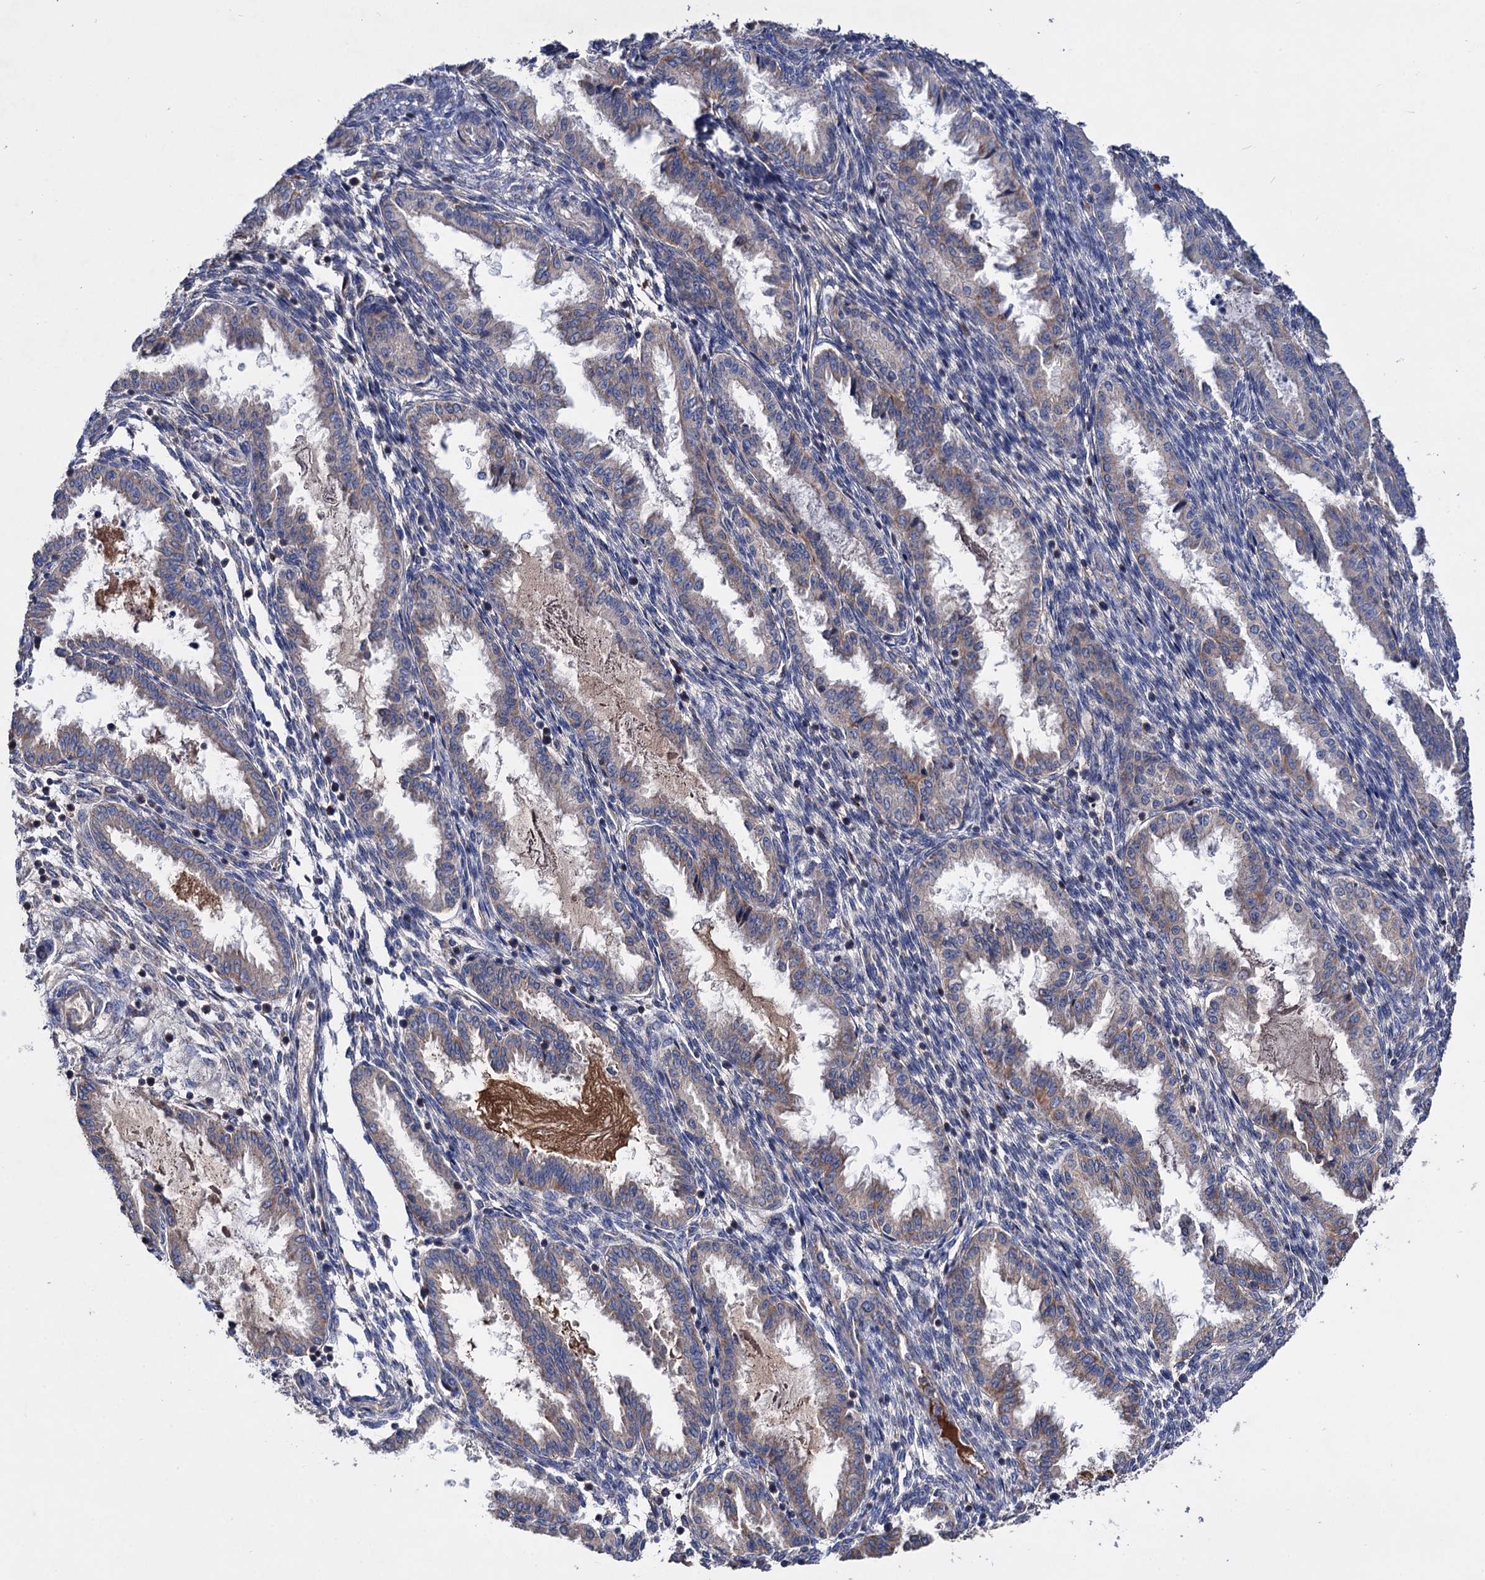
{"staining": {"intensity": "negative", "quantity": "none", "location": "none"}, "tissue": "endometrium", "cell_type": "Cells in endometrial stroma", "image_type": "normal", "snomed": [{"axis": "morphology", "description": "Normal tissue, NOS"}, {"axis": "topography", "description": "Endometrium"}], "caption": "The IHC histopathology image has no significant expression in cells in endometrial stroma of endometrium.", "gene": "CLPB", "patient": {"sex": "female", "age": 33}}